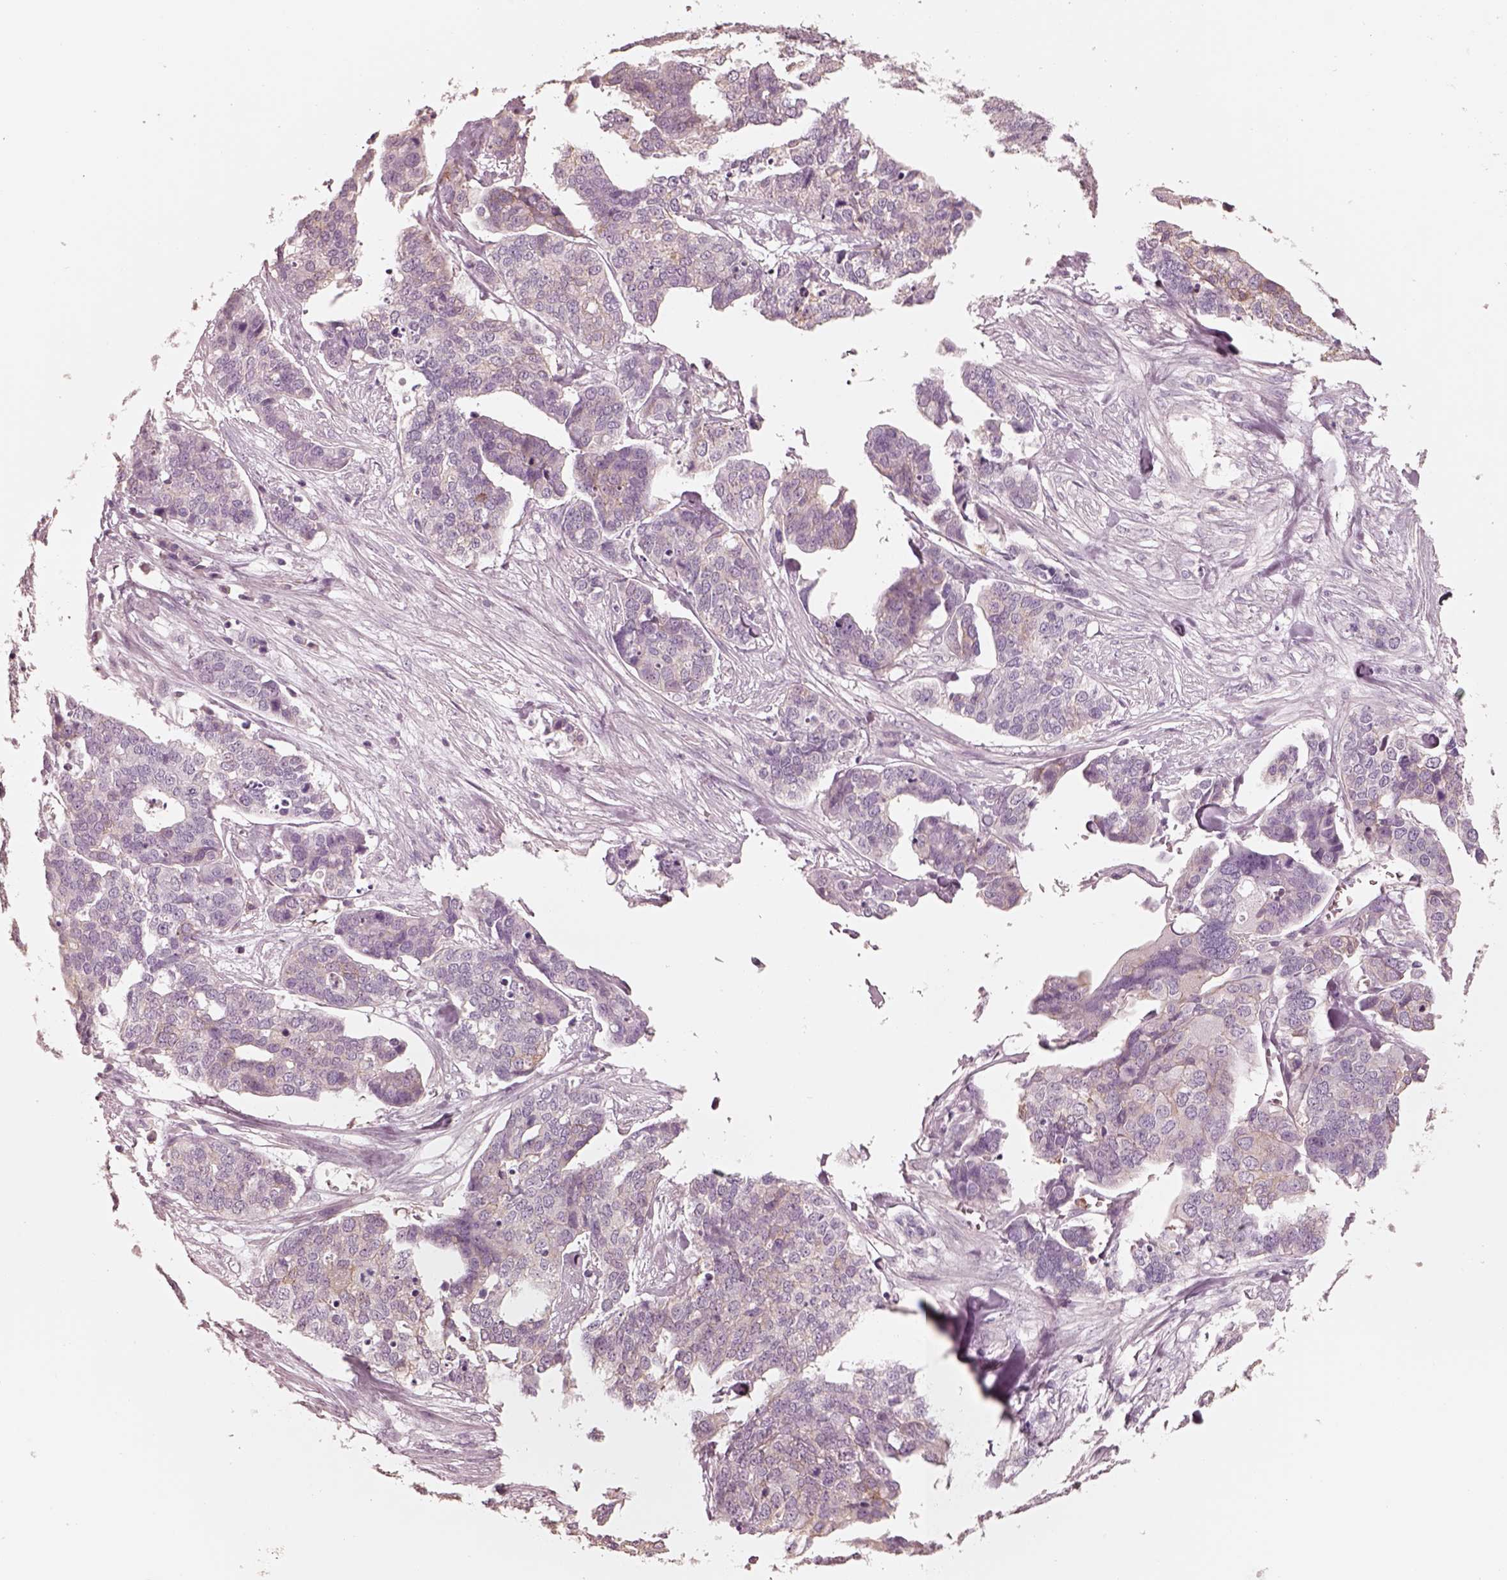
{"staining": {"intensity": "weak", "quantity": "25%-75%", "location": "cytoplasmic/membranous"}, "tissue": "ovarian cancer", "cell_type": "Tumor cells", "image_type": "cancer", "snomed": [{"axis": "morphology", "description": "Carcinoma, endometroid"}, {"axis": "topography", "description": "Ovary"}], "caption": "High-power microscopy captured an immunohistochemistry micrograph of ovarian cancer (endometroid carcinoma), revealing weak cytoplasmic/membranous staining in about 25%-75% of tumor cells.", "gene": "GPRIN1", "patient": {"sex": "female", "age": 65}}